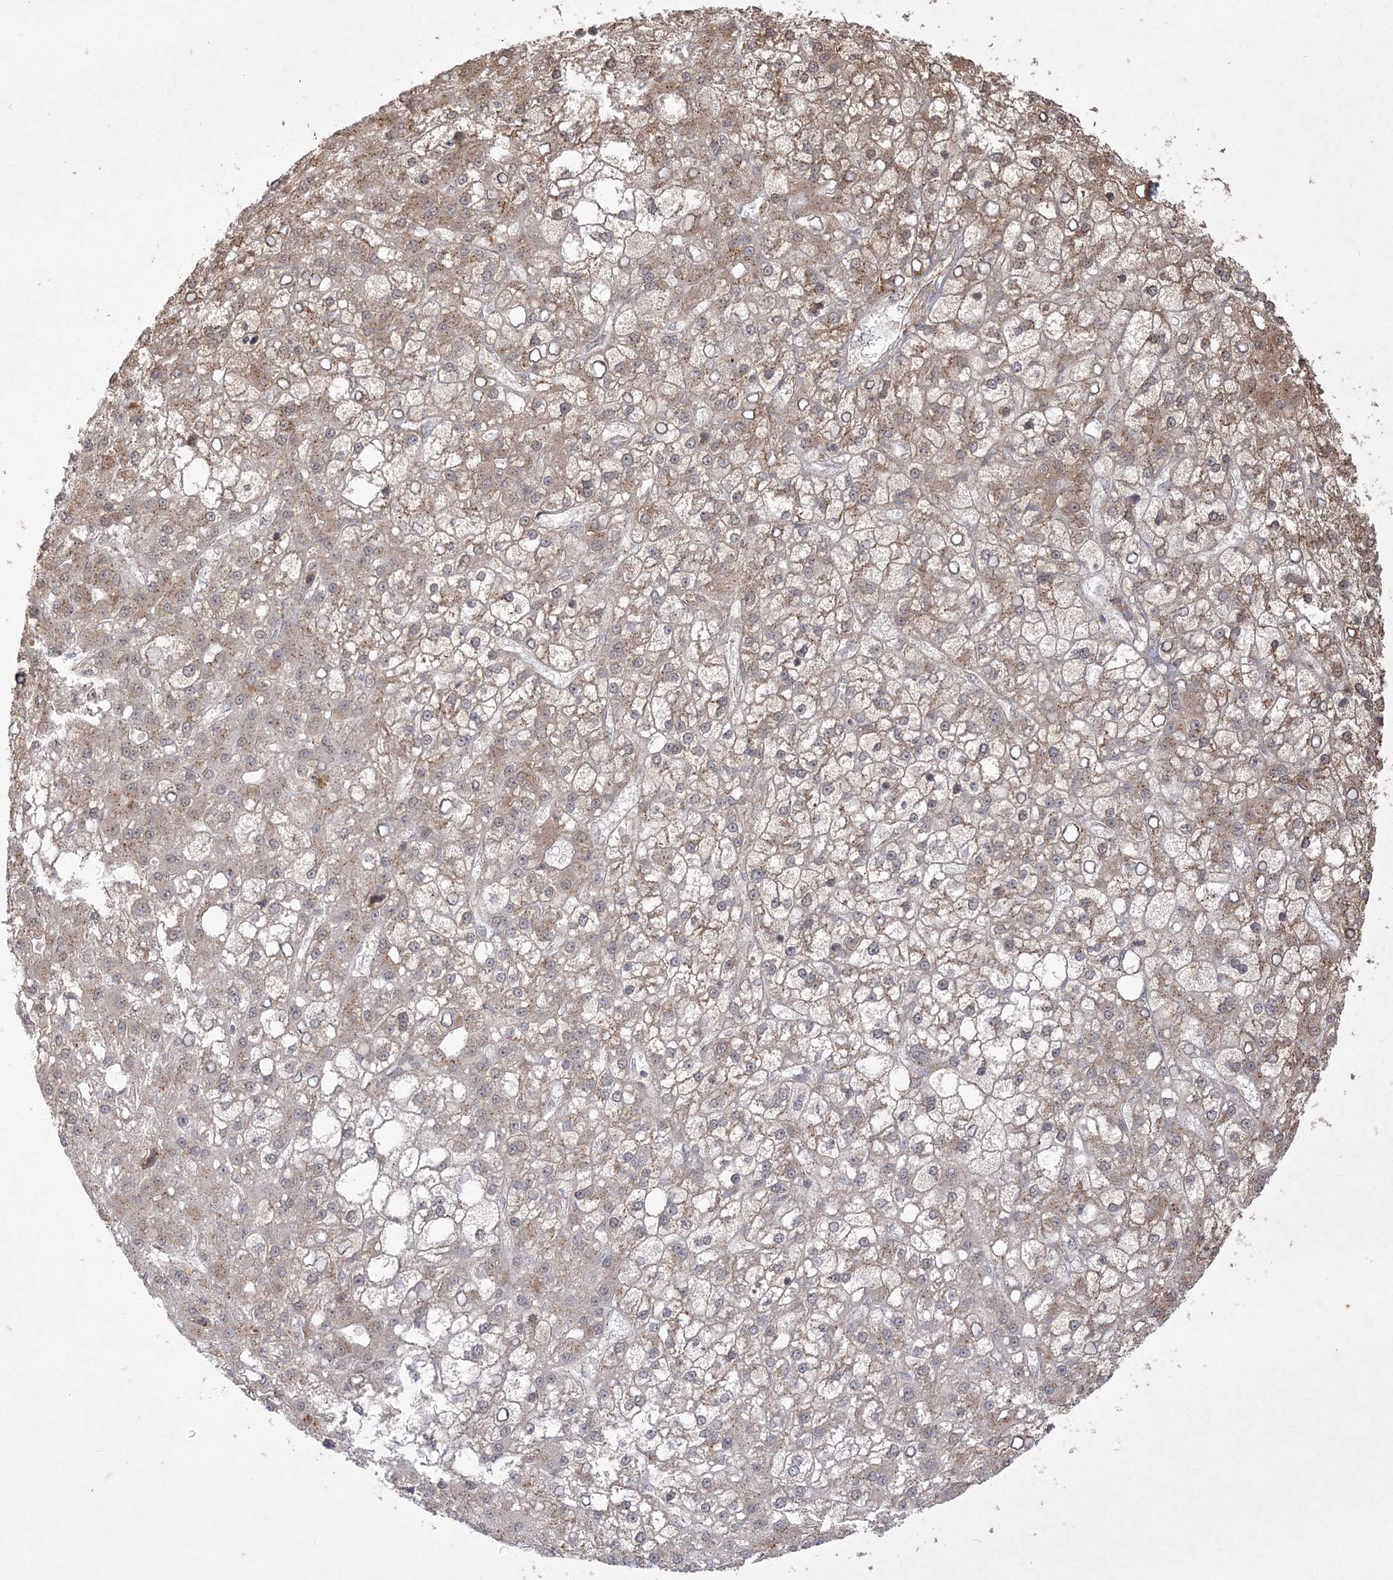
{"staining": {"intensity": "weak", "quantity": "<25%", "location": "cytoplasmic/membranous"}, "tissue": "liver cancer", "cell_type": "Tumor cells", "image_type": "cancer", "snomed": [{"axis": "morphology", "description": "Carcinoma, Hepatocellular, NOS"}, {"axis": "topography", "description": "Liver"}], "caption": "Image shows no protein expression in tumor cells of liver hepatocellular carcinoma tissue. The staining is performed using DAB brown chromogen with nuclei counter-stained in using hematoxylin.", "gene": "RRAS", "patient": {"sex": "male", "age": 67}}